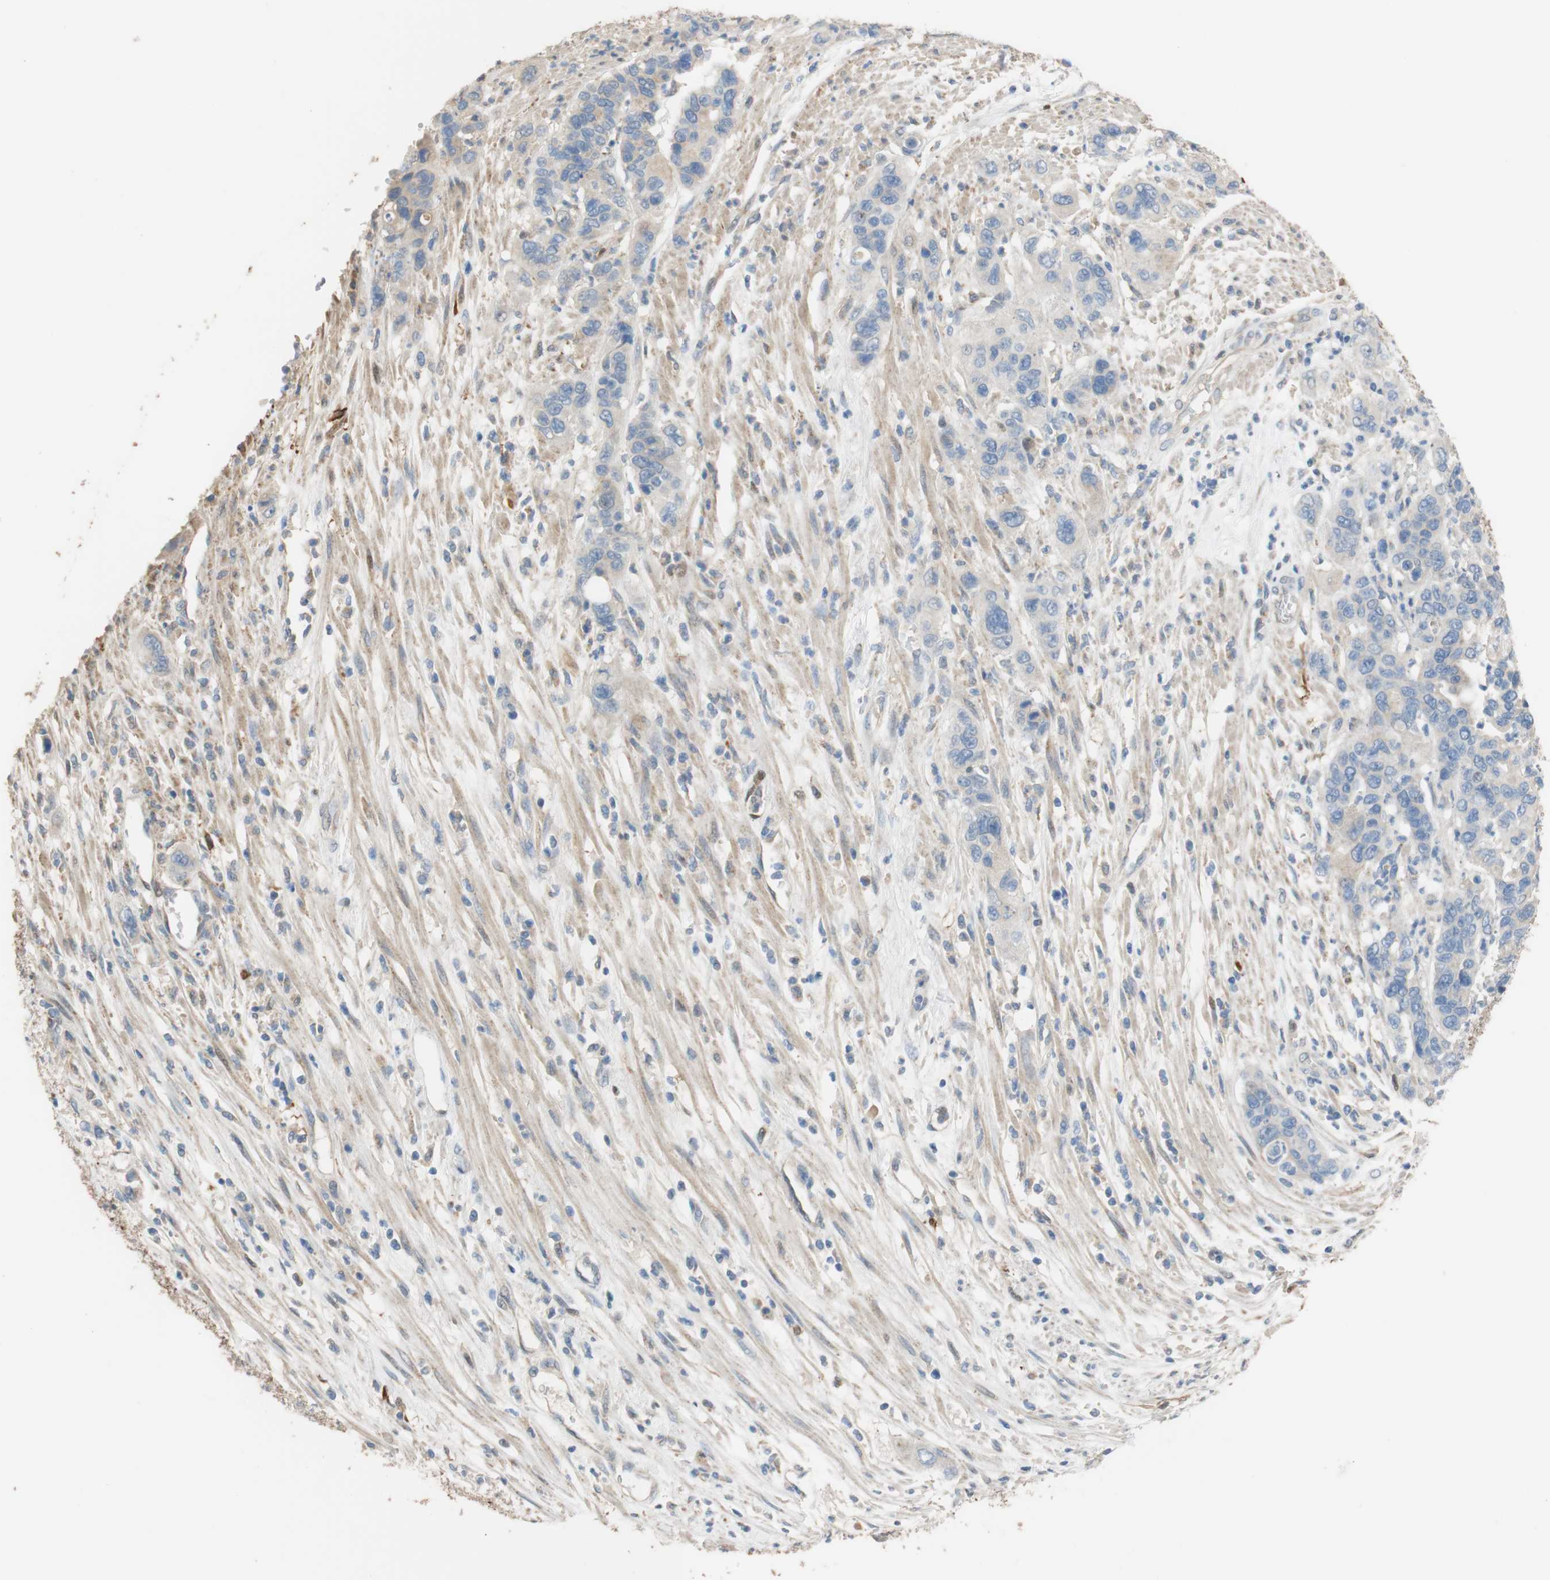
{"staining": {"intensity": "negative", "quantity": "none", "location": "none"}, "tissue": "pancreatic cancer", "cell_type": "Tumor cells", "image_type": "cancer", "snomed": [{"axis": "morphology", "description": "Adenocarcinoma, NOS"}, {"axis": "topography", "description": "Pancreas"}], "caption": "Tumor cells show no significant protein expression in pancreatic cancer (adenocarcinoma).", "gene": "ALDH1A2", "patient": {"sex": "female", "age": 71}}